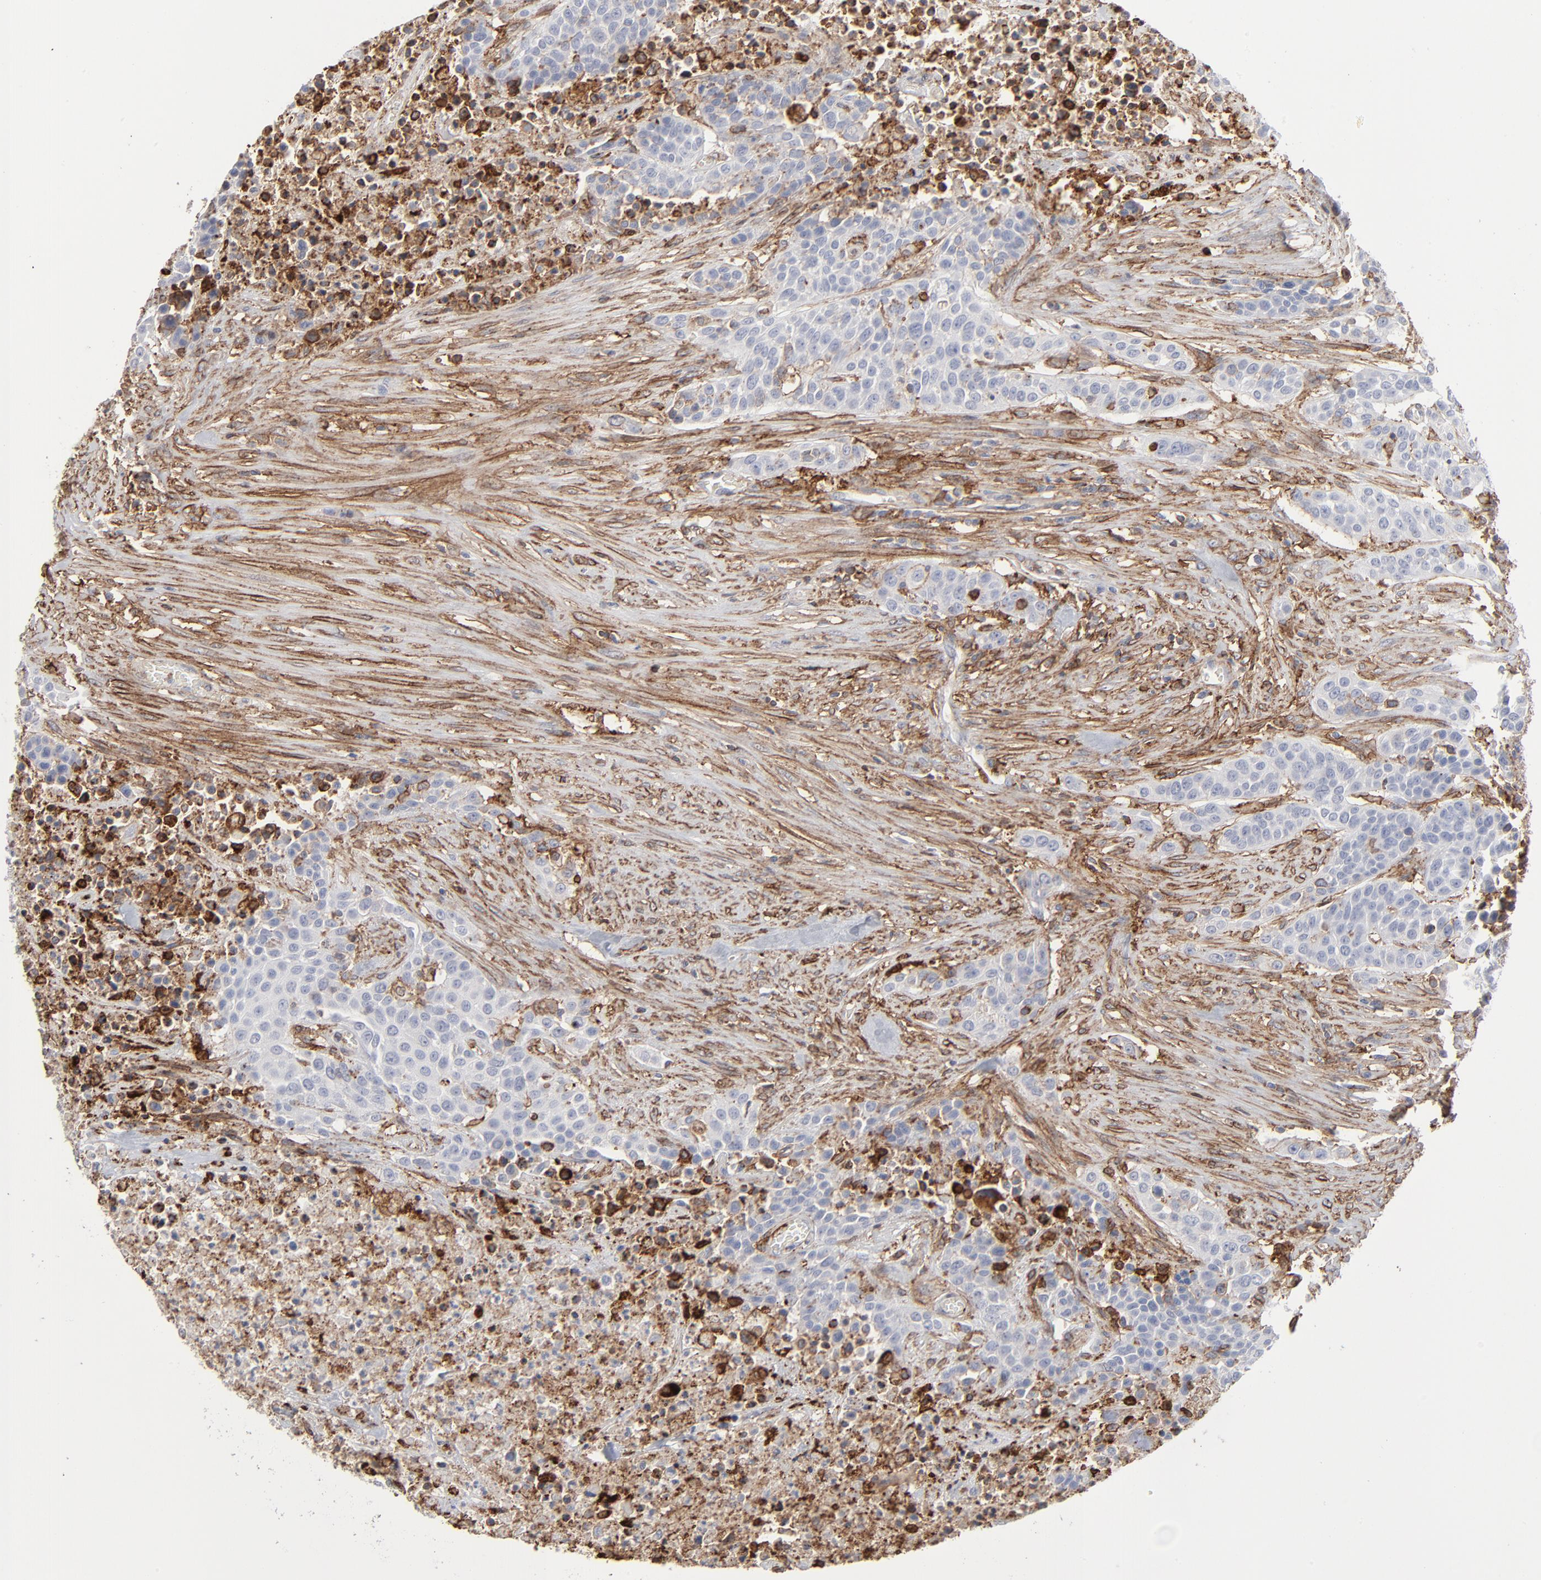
{"staining": {"intensity": "moderate", "quantity": "<25%", "location": "cytoplasmic/membranous"}, "tissue": "urothelial cancer", "cell_type": "Tumor cells", "image_type": "cancer", "snomed": [{"axis": "morphology", "description": "Urothelial carcinoma, High grade"}, {"axis": "topography", "description": "Urinary bladder"}], "caption": "Urothelial cancer stained with a brown dye shows moderate cytoplasmic/membranous positive positivity in approximately <25% of tumor cells.", "gene": "ANXA5", "patient": {"sex": "male", "age": 74}}